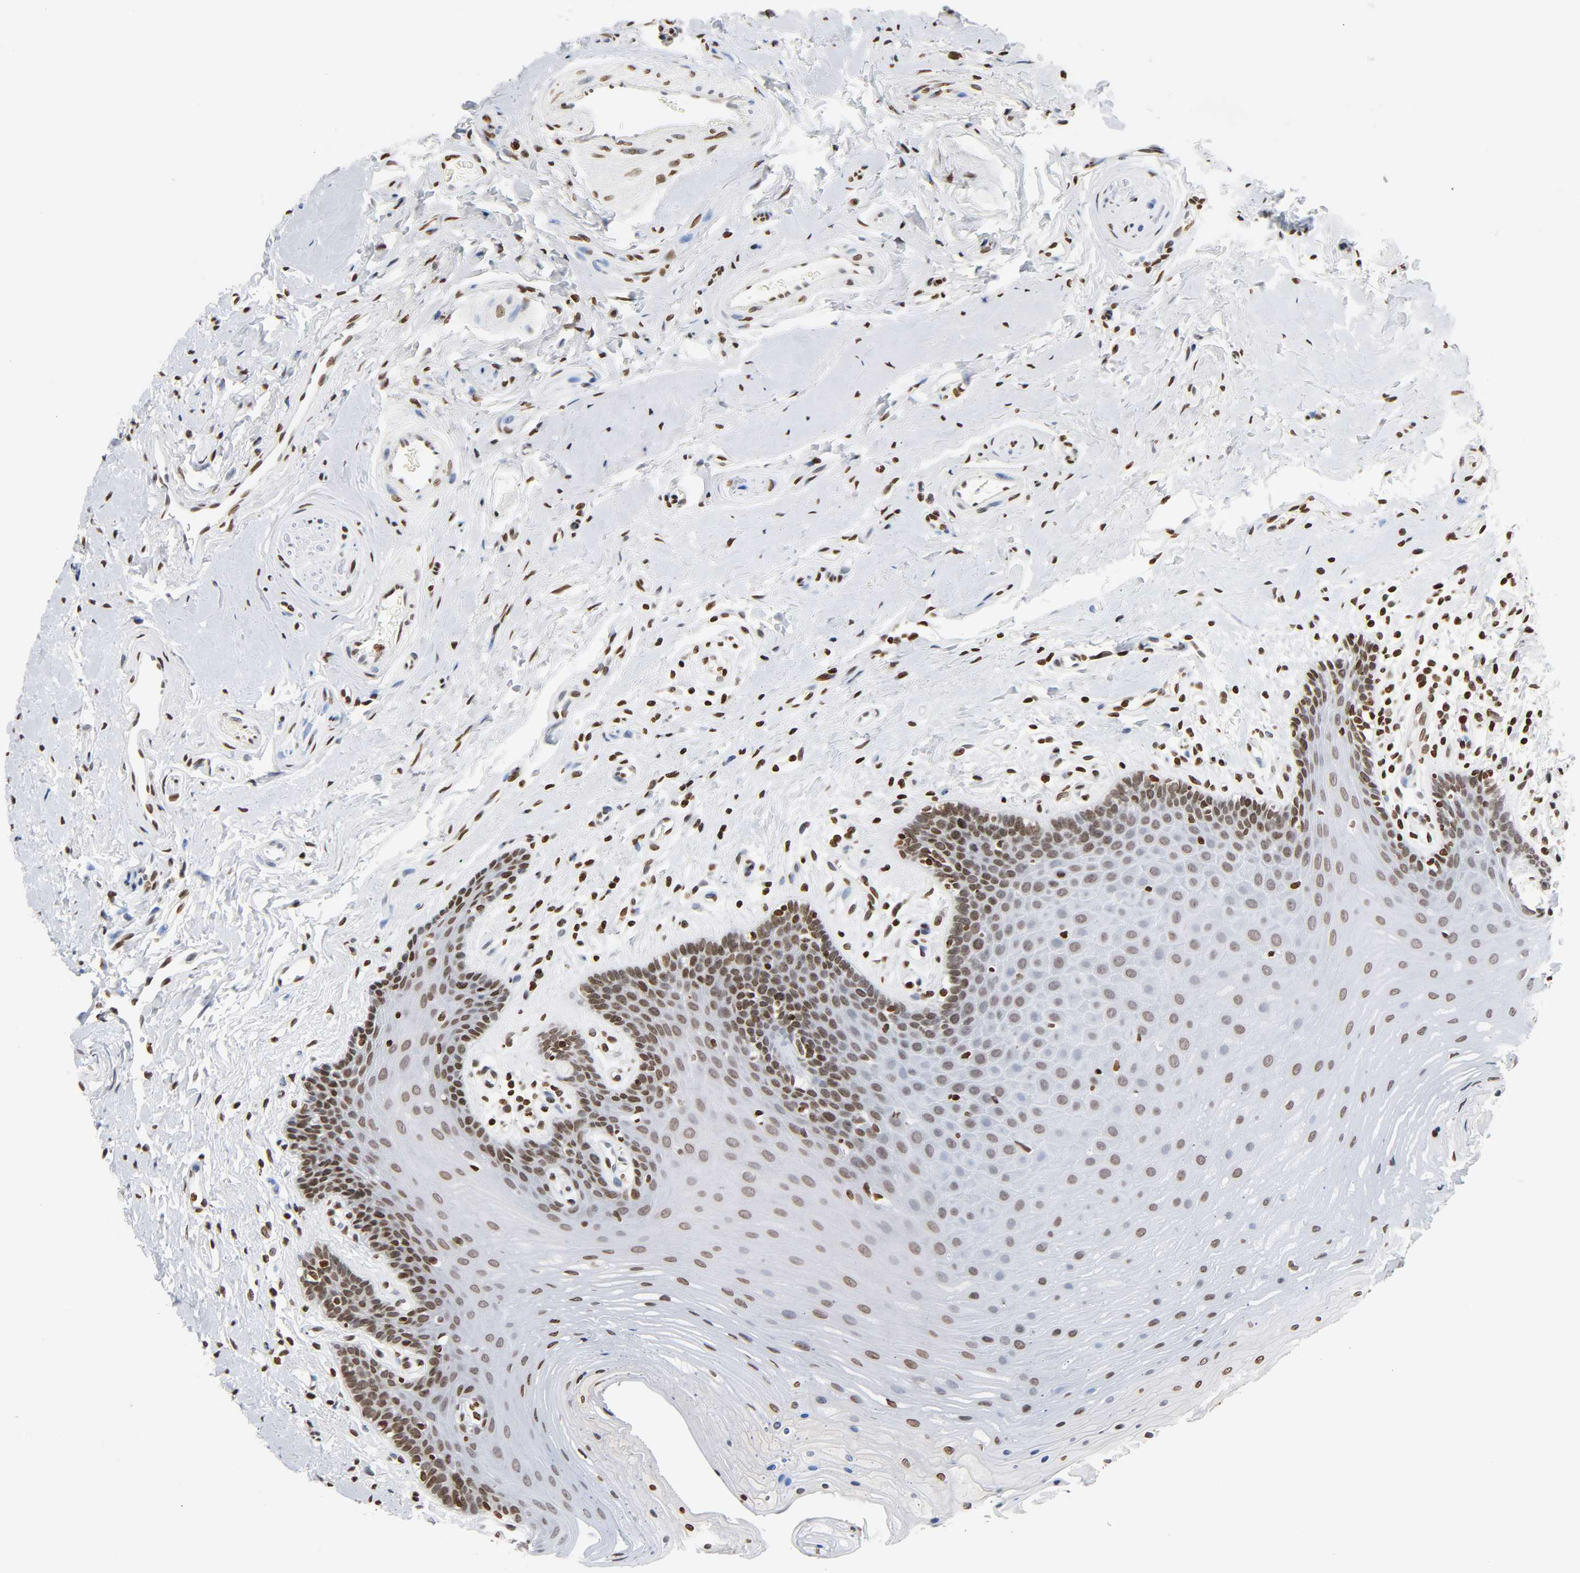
{"staining": {"intensity": "strong", "quantity": ">75%", "location": "cytoplasmic/membranous,nuclear"}, "tissue": "oral mucosa", "cell_type": "Squamous epithelial cells", "image_type": "normal", "snomed": [{"axis": "morphology", "description": "Normal tissue, NOS"}, {"axis": "topography", "description": "Oral tissue"}], "caption": "Strong cytoplasmic/membranous,nuclear expression for a protein is appreciated in about >75% of squamous epithelial cells of normal oral mucosa using immunohistochemistry.", "gene": "HOXA6", "patient": {"sex": "male", "age": 62}}